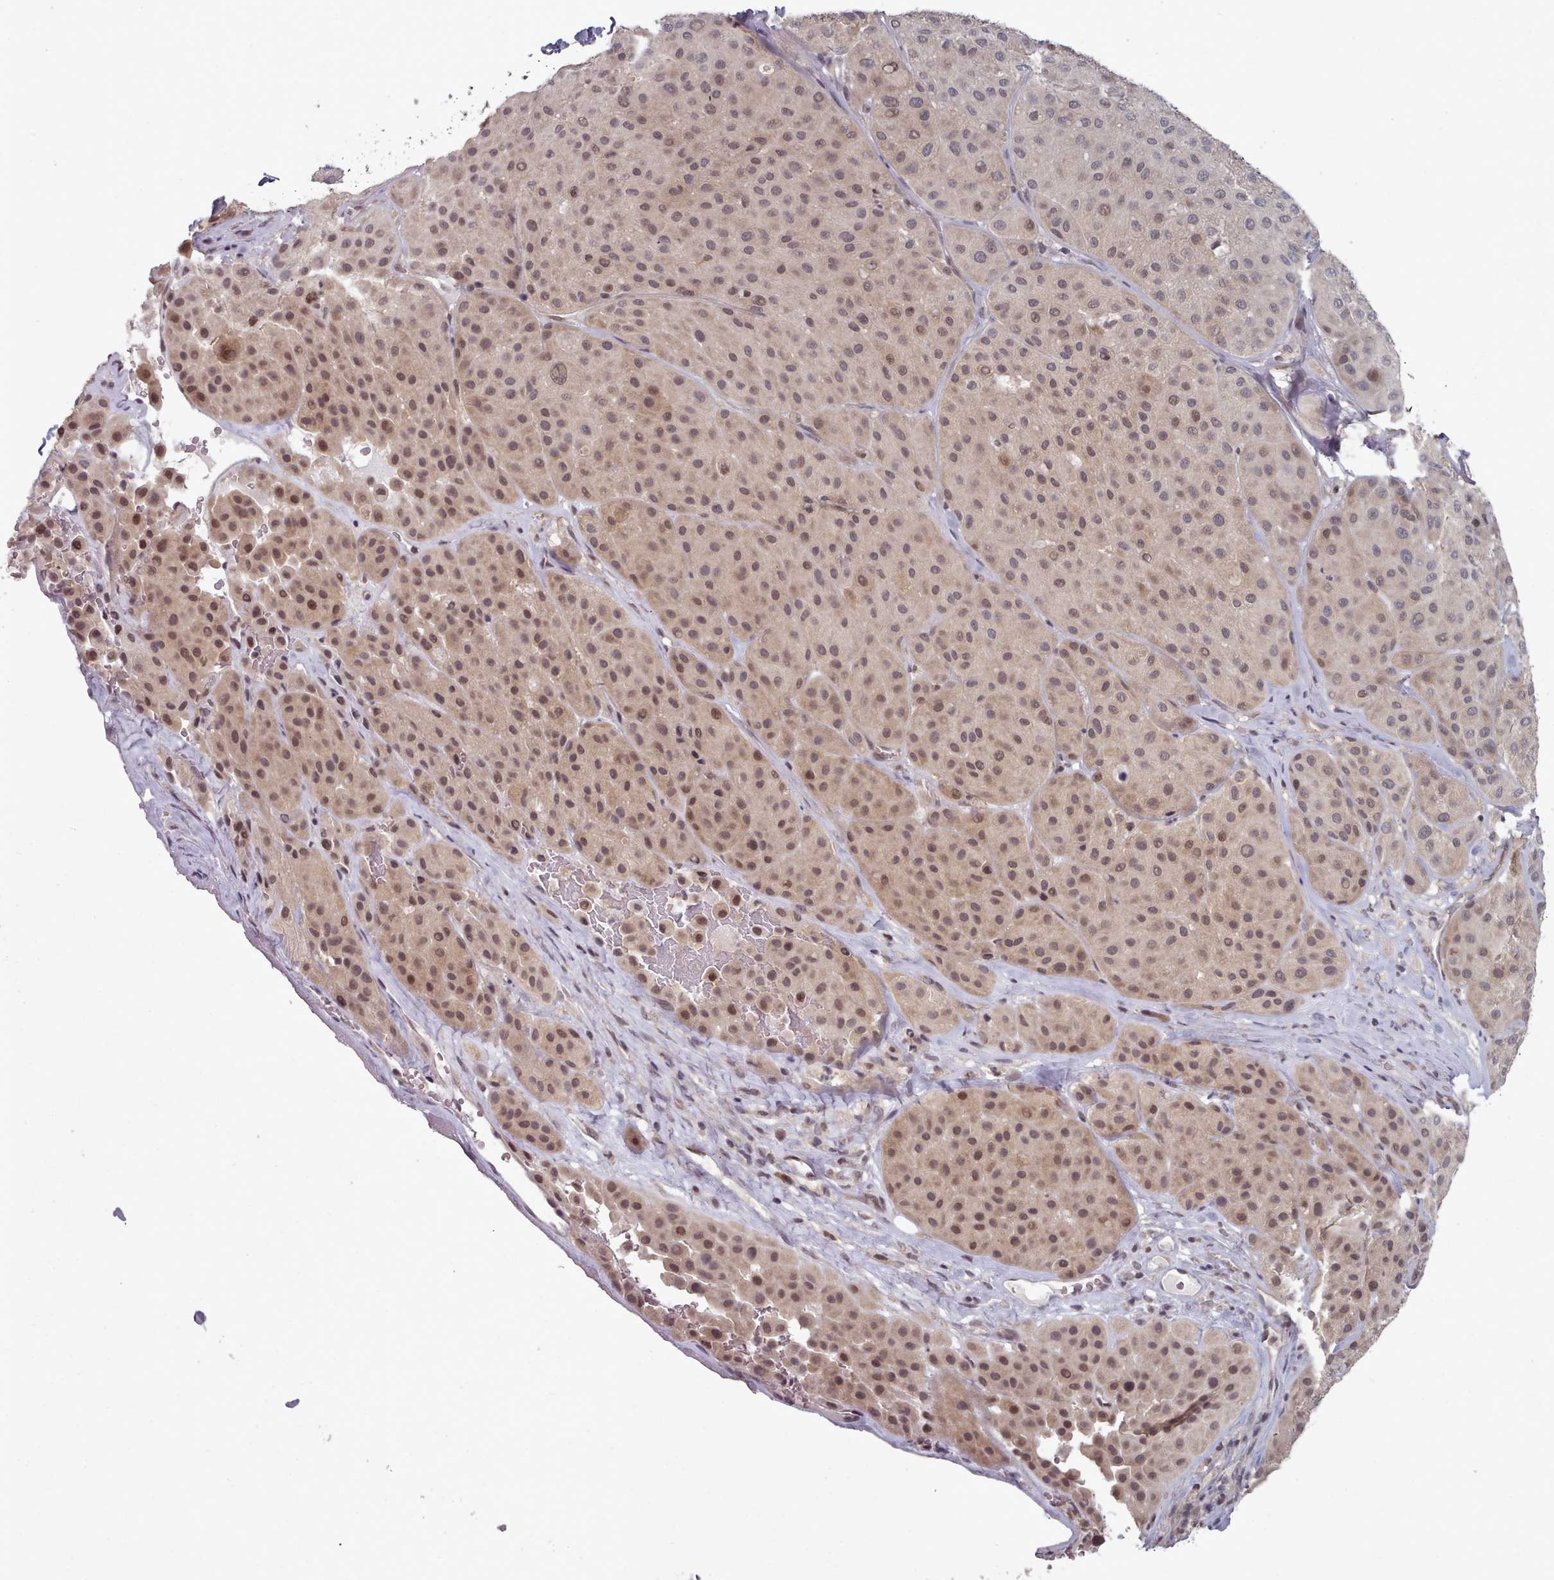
{"staining": {"intensity": "moderate", "quantity": ">75%", "location": "cytoplasmic/membranous,nuclear"}, "tissue": "melanoma", "cell_type": "Tumor cells", "image_type": "cancer", "snomed": [{"axis": "morphology", "description": "Malignant melanoma, Metastatic site"}, {"axis": "topography", "description": "Smooth muscle"}], "caption": "DAB immunohistochemical staining of human melanoma exhibits moderate cytoplasmic/membranous and nuclear protein staining in about >75% of tumor cells. (Stains: DAB in brown, nuclei in blue, Microscopy: brightfield microscopy at high magnification).", "gene": "HYAL3", "patient": {"sex": "male", "age": 41}}